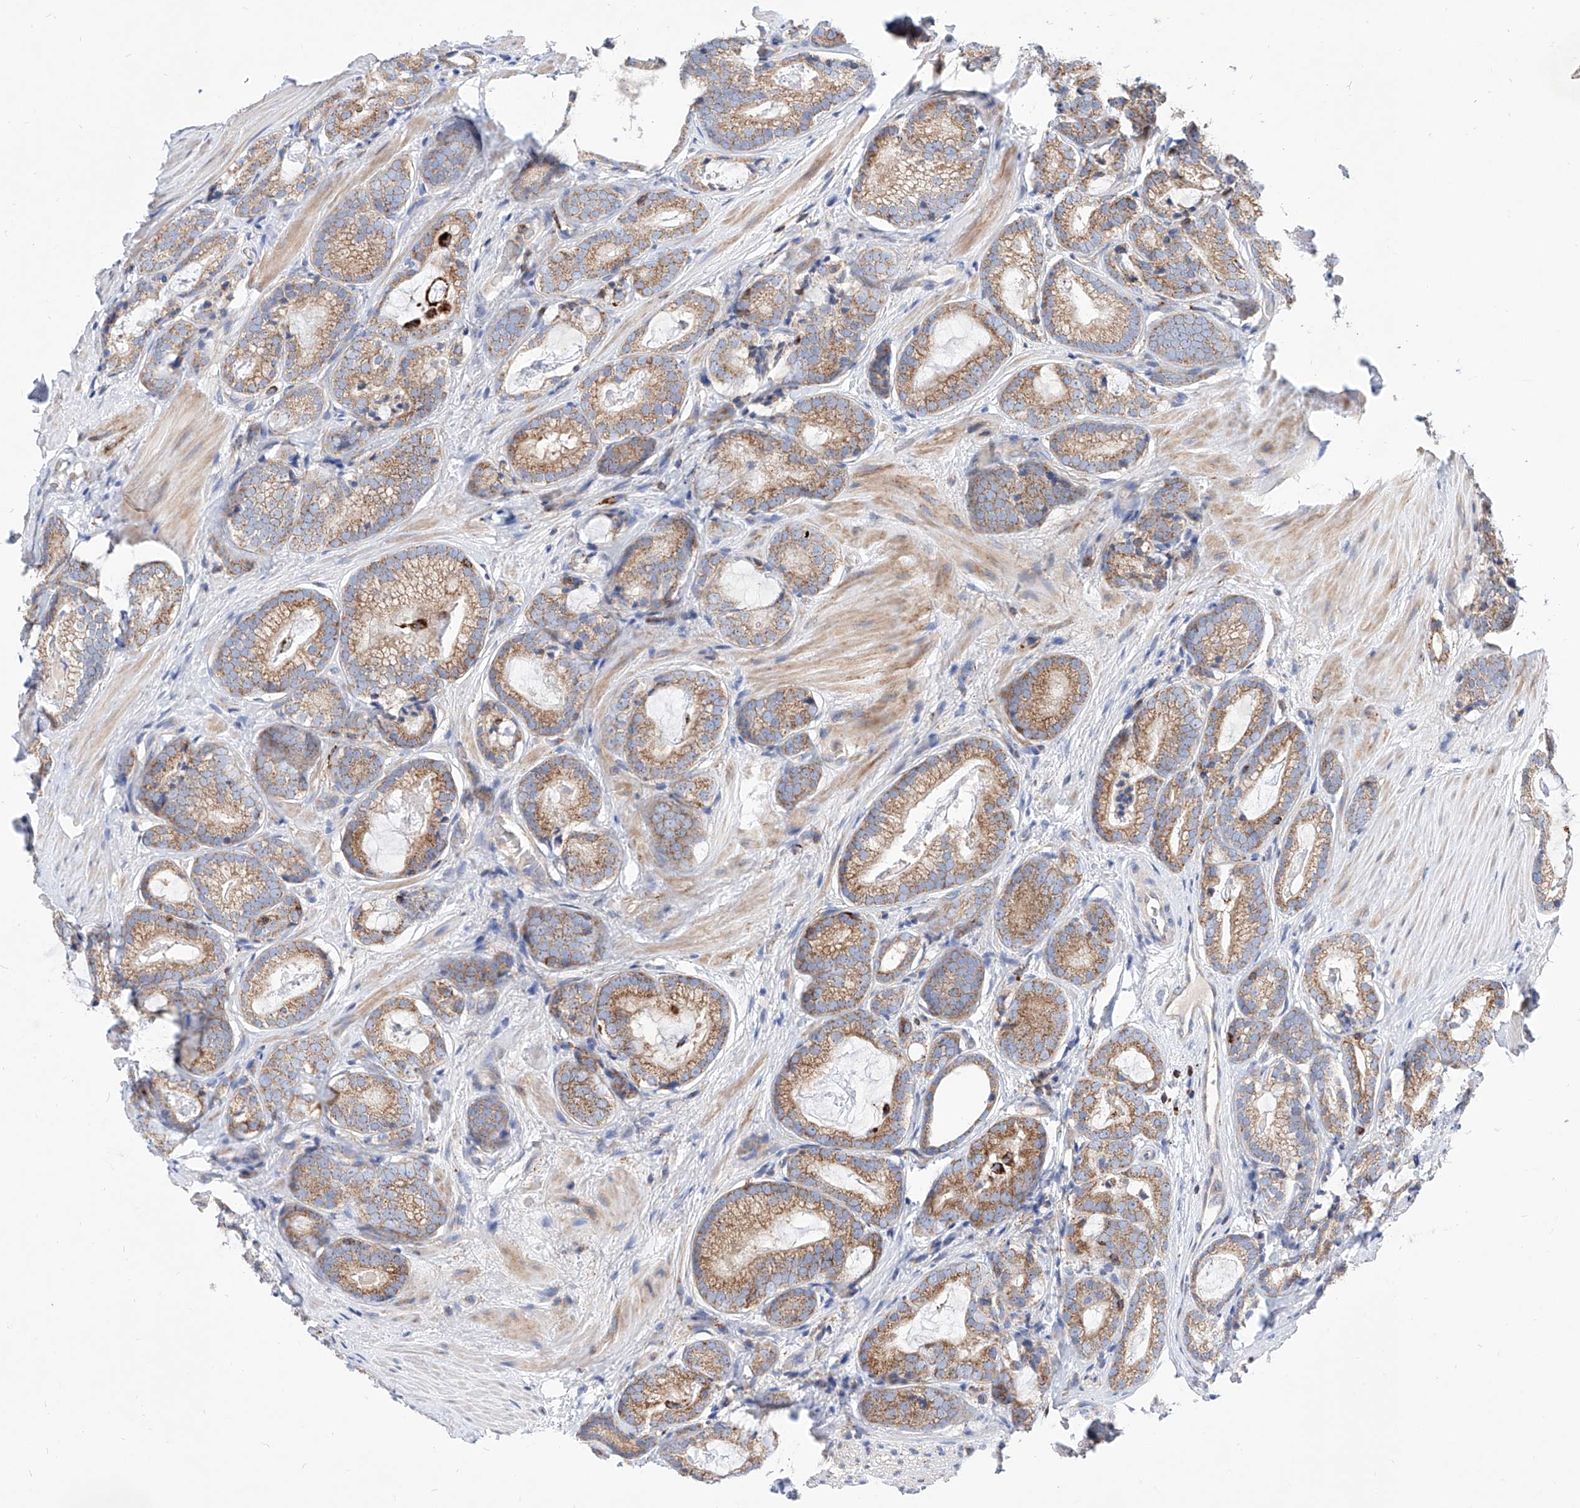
{"staining": {"intensity": "moderate", "quantity": ">75%", "location": "cytoplasmic/membranous"}, "tissue": "prostate cancer", "cell_type": "Tumor cells", "image_type": "cancer", "snomed": [{"axis": "morphology", "description": "Adenocarcinoma, High grade"}, {"axis": "topography", "description": "Prostate"}], "caption": "The photomicrograph shows a brown stain indicating the presence of a protein in the cytoplasmic/membranous of tumor cells in prostate cancer (adenocarcinoma (high-grade)).", "gene": "CPNE5", "patient": {"sex": "male", "age": 63}}